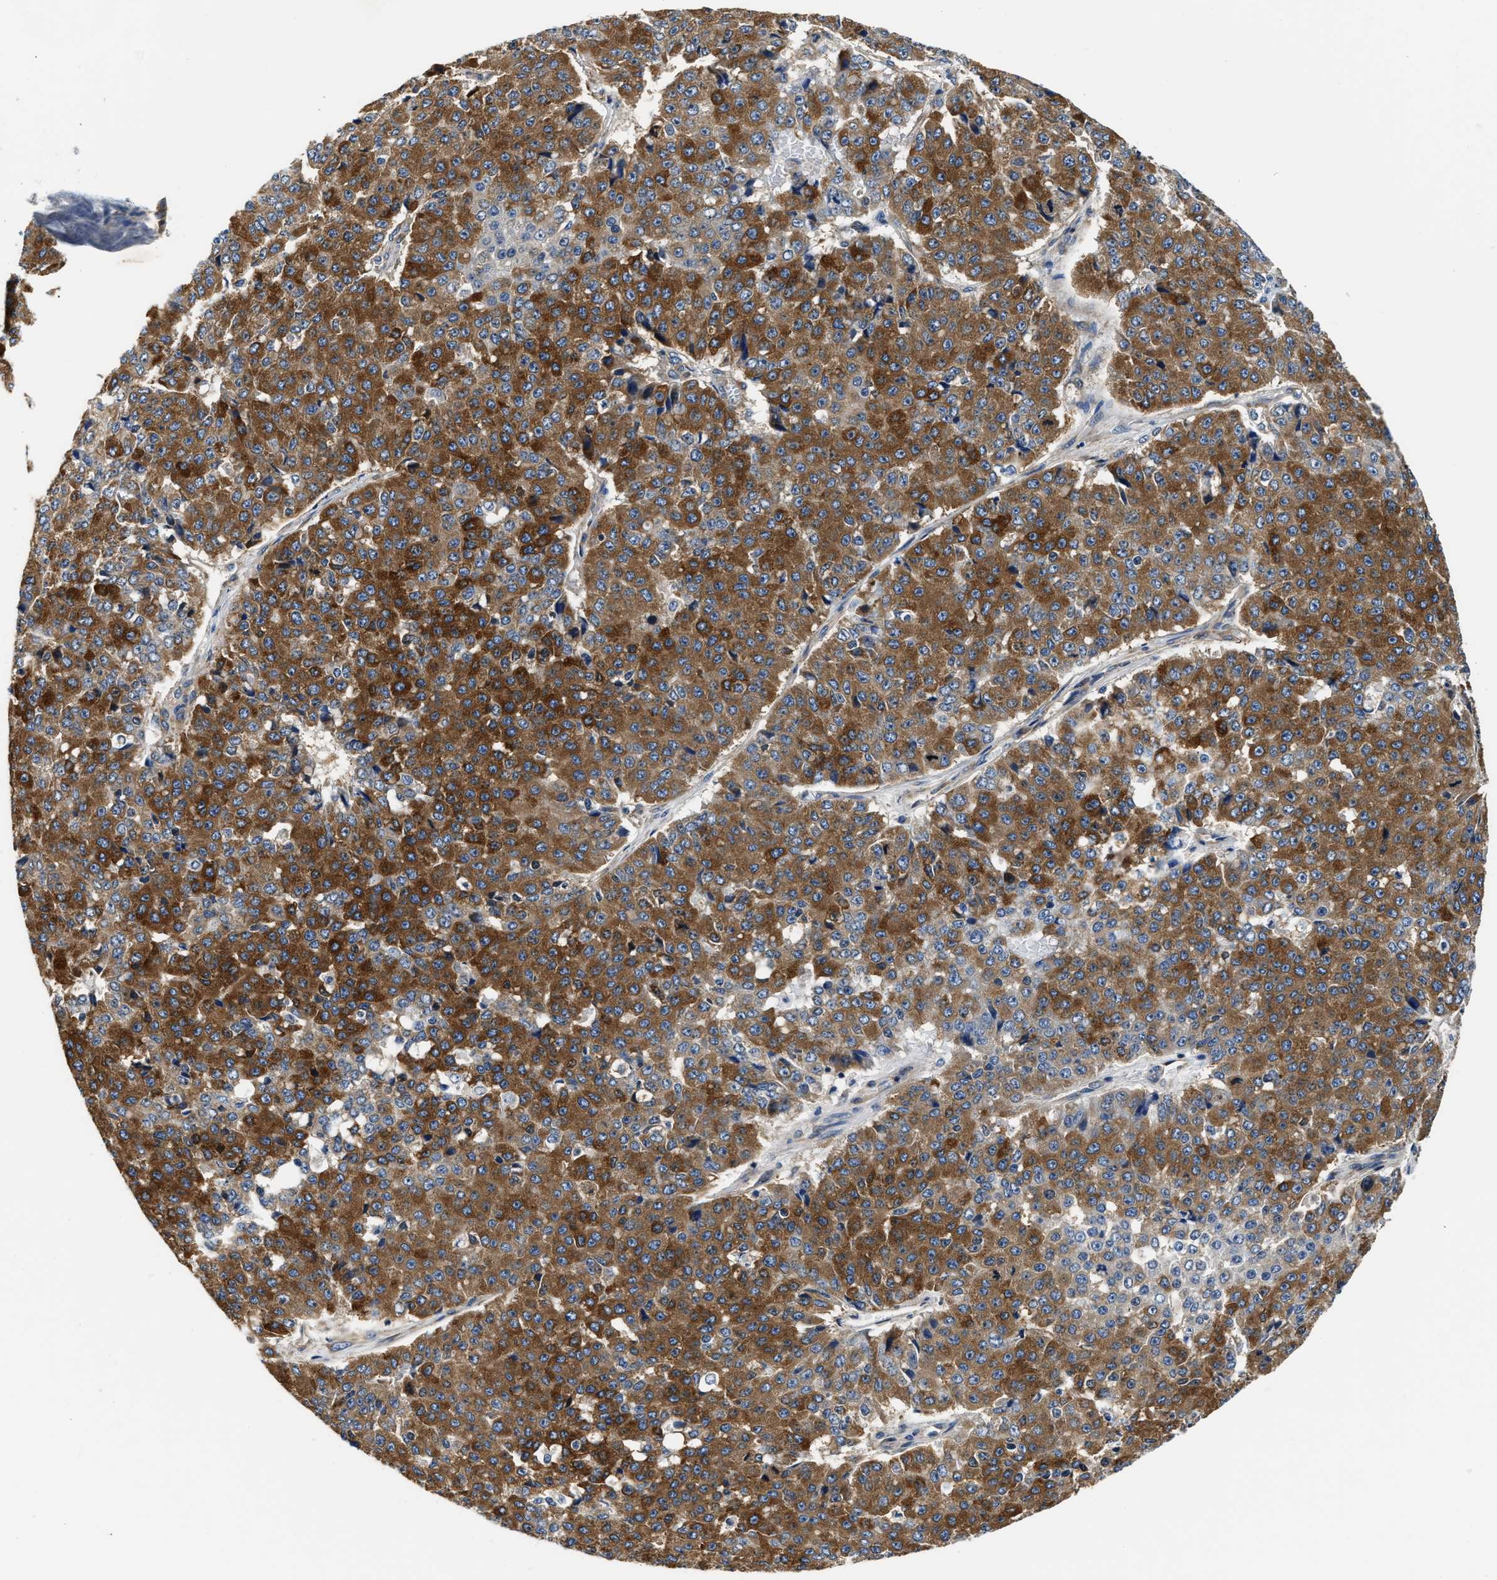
{"staining": {"intensity": "strong", "quantity": ">75%", "location": "cytoplasmic/membranous"}, "tissue": "pancreatic cancer", "cell_type": "Tumor cells", "image_type": "cancer", "snomed": [{"axis": "morphology", "description": "Adenocarcinoma, NOS"}, {"axis": "topography", "description": "Pancreas"}], "caption": "The photomicrograph reveals a brown stain indicating the presence of a protein in the cytoplasmic/membranous of tumor cells in pancreatic adenocarcinoma.", "gene": "TEX2", "patient": {"sex": "male", "age": 50}}